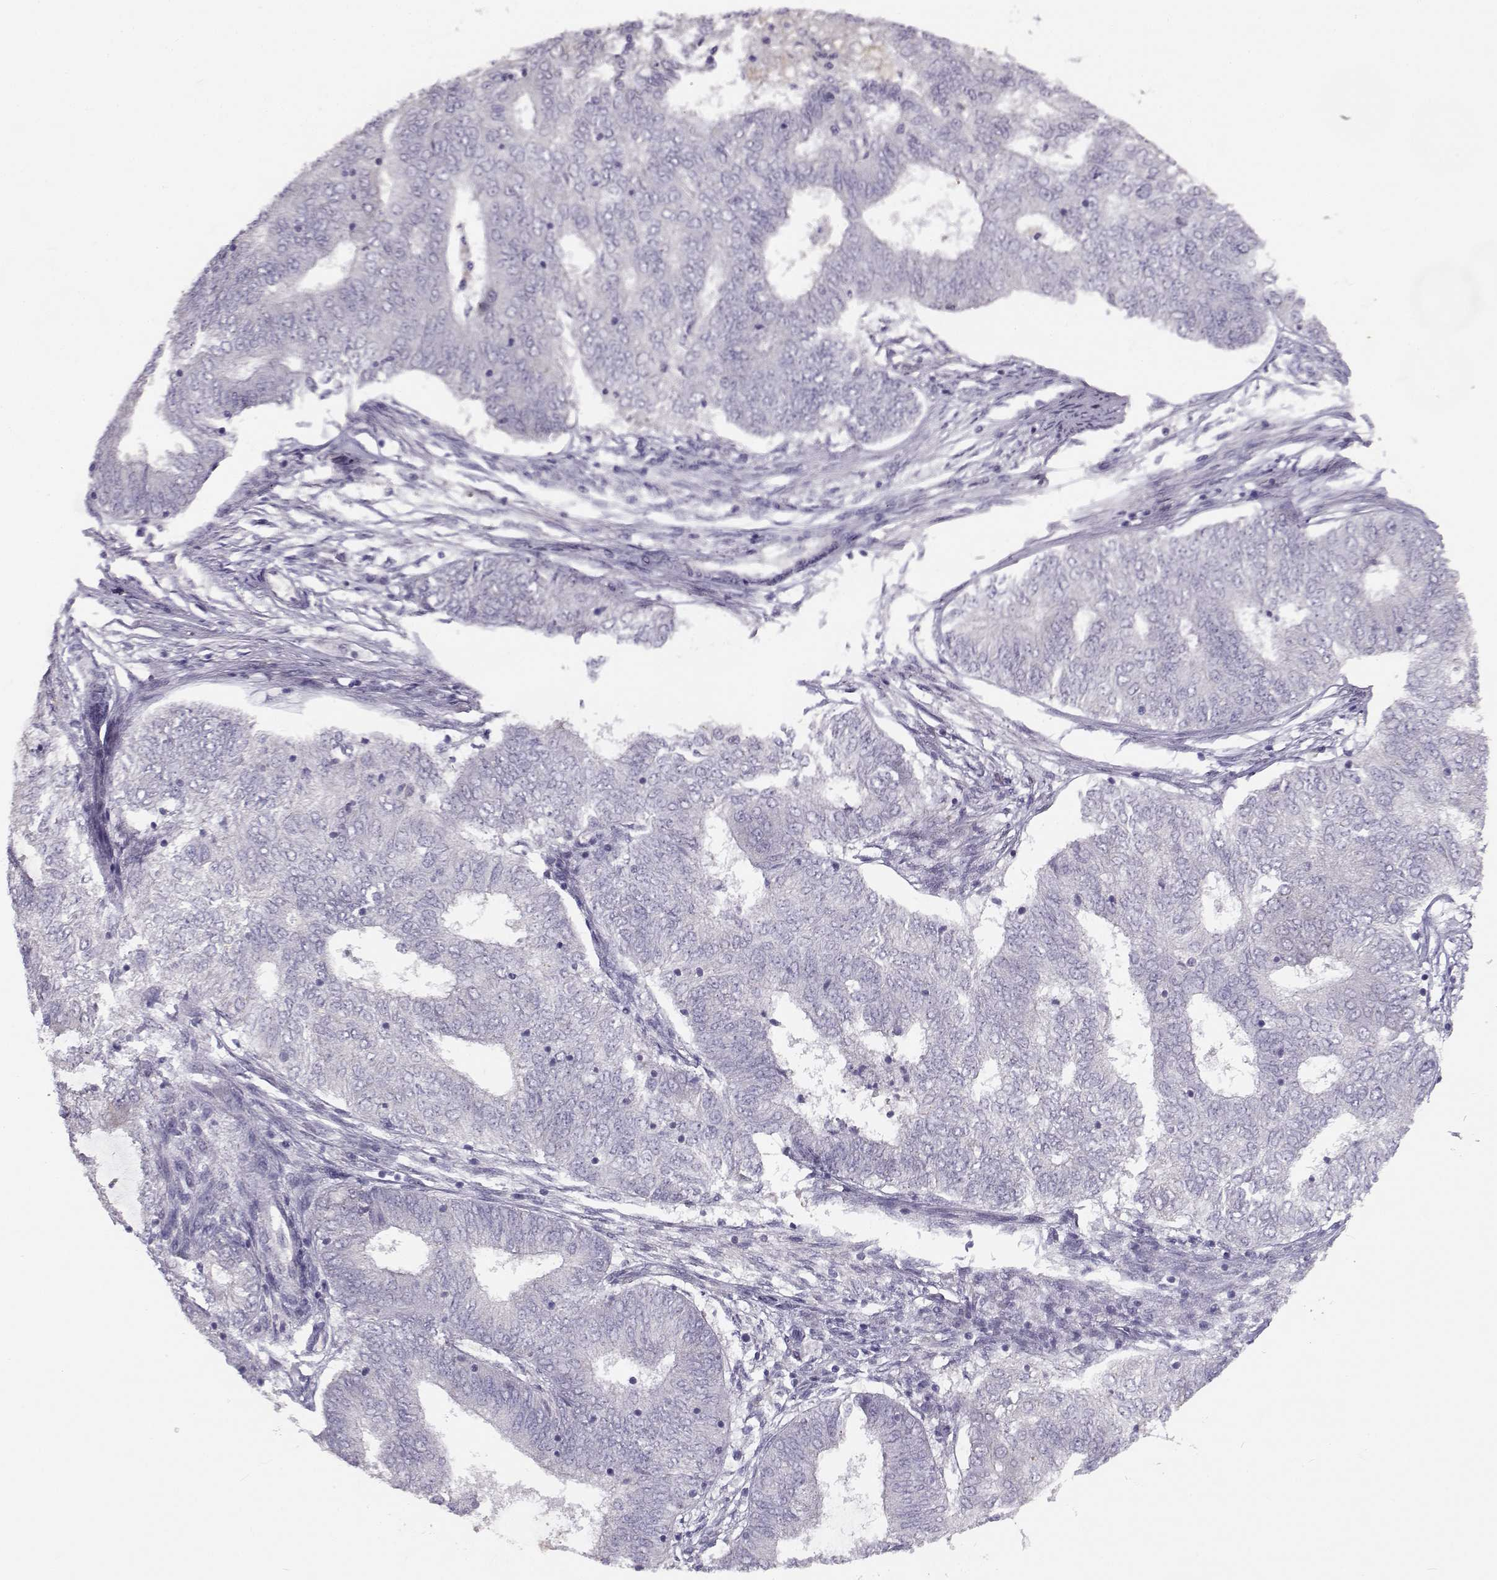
{"staining": {"intensity": "negative", "quantity": "none", "location": "none"}, "tissue": "endometrial cancer", "cell_type": "Tumor cells", "image_type": "cancer", "snomed": [{"axis": "morphology", "description": "Adenocarcinoma, NOS"}, {"axis": "topography", "description": "Endometrium"}], "caption": "The histopathology image demonstrates no staining of tumor cells in adenocarcinoma (endometrial).", "gene": "TMEM145", "patient": {"sex": "female", "age": 62}}